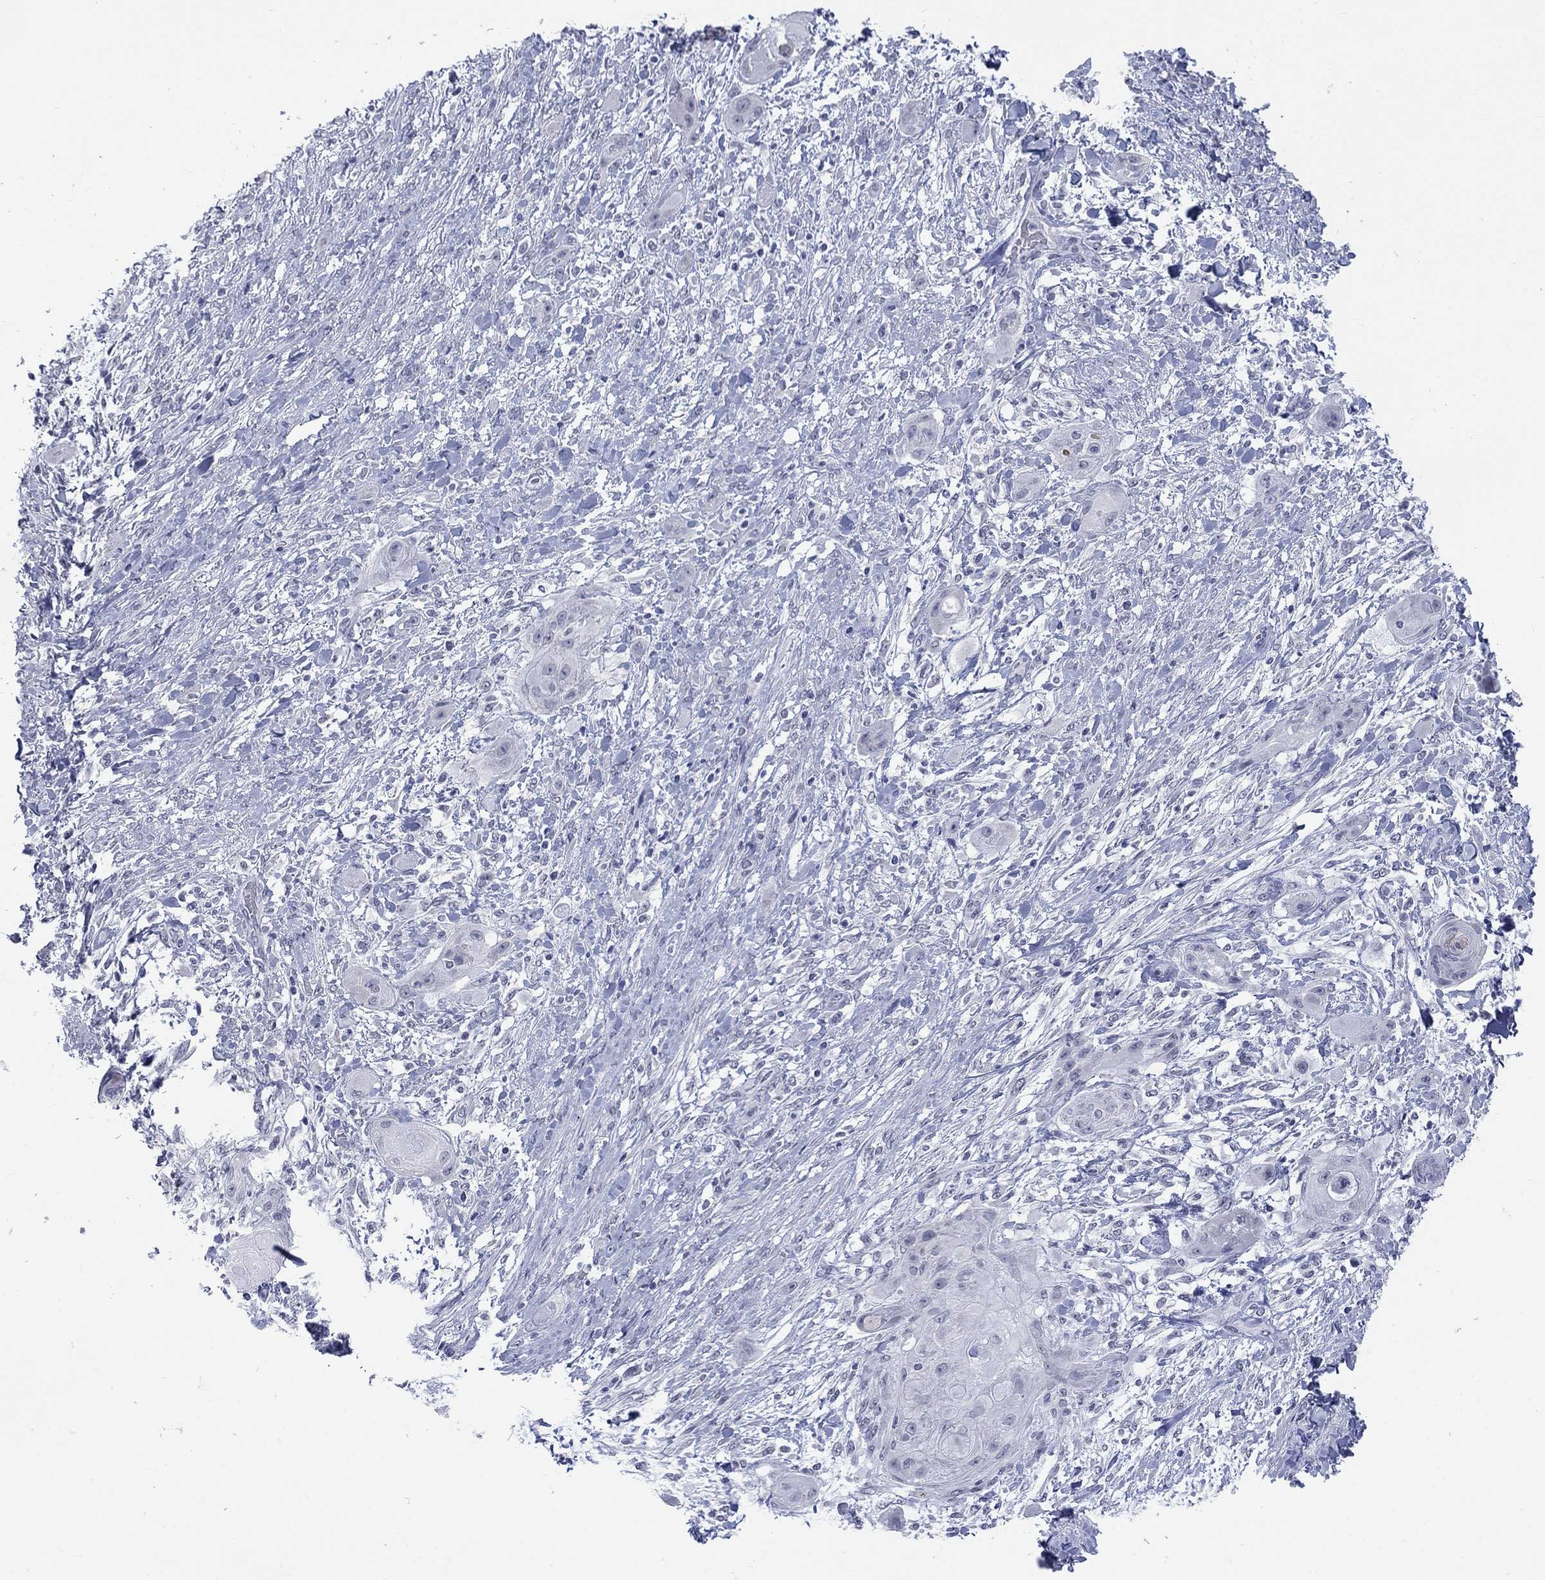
{"staining": {"intensity": "negative", "quantity": "none", "location": "none"}, "tissue": "skin cancer", "cell_type": "Tumor cells", "image_type": "cancer", "snomed": [{"axis": "morphology", "description": "Squamous cell carcinoma, NOS"}, {"axis": "topography", "description": "Skin"}], "caption": "Tumor cells show no significant positivity in skin cancer (squamous cell carcinoma).", "gene": "ECEL1", "patient": {"sex": "male", "age": 62}}